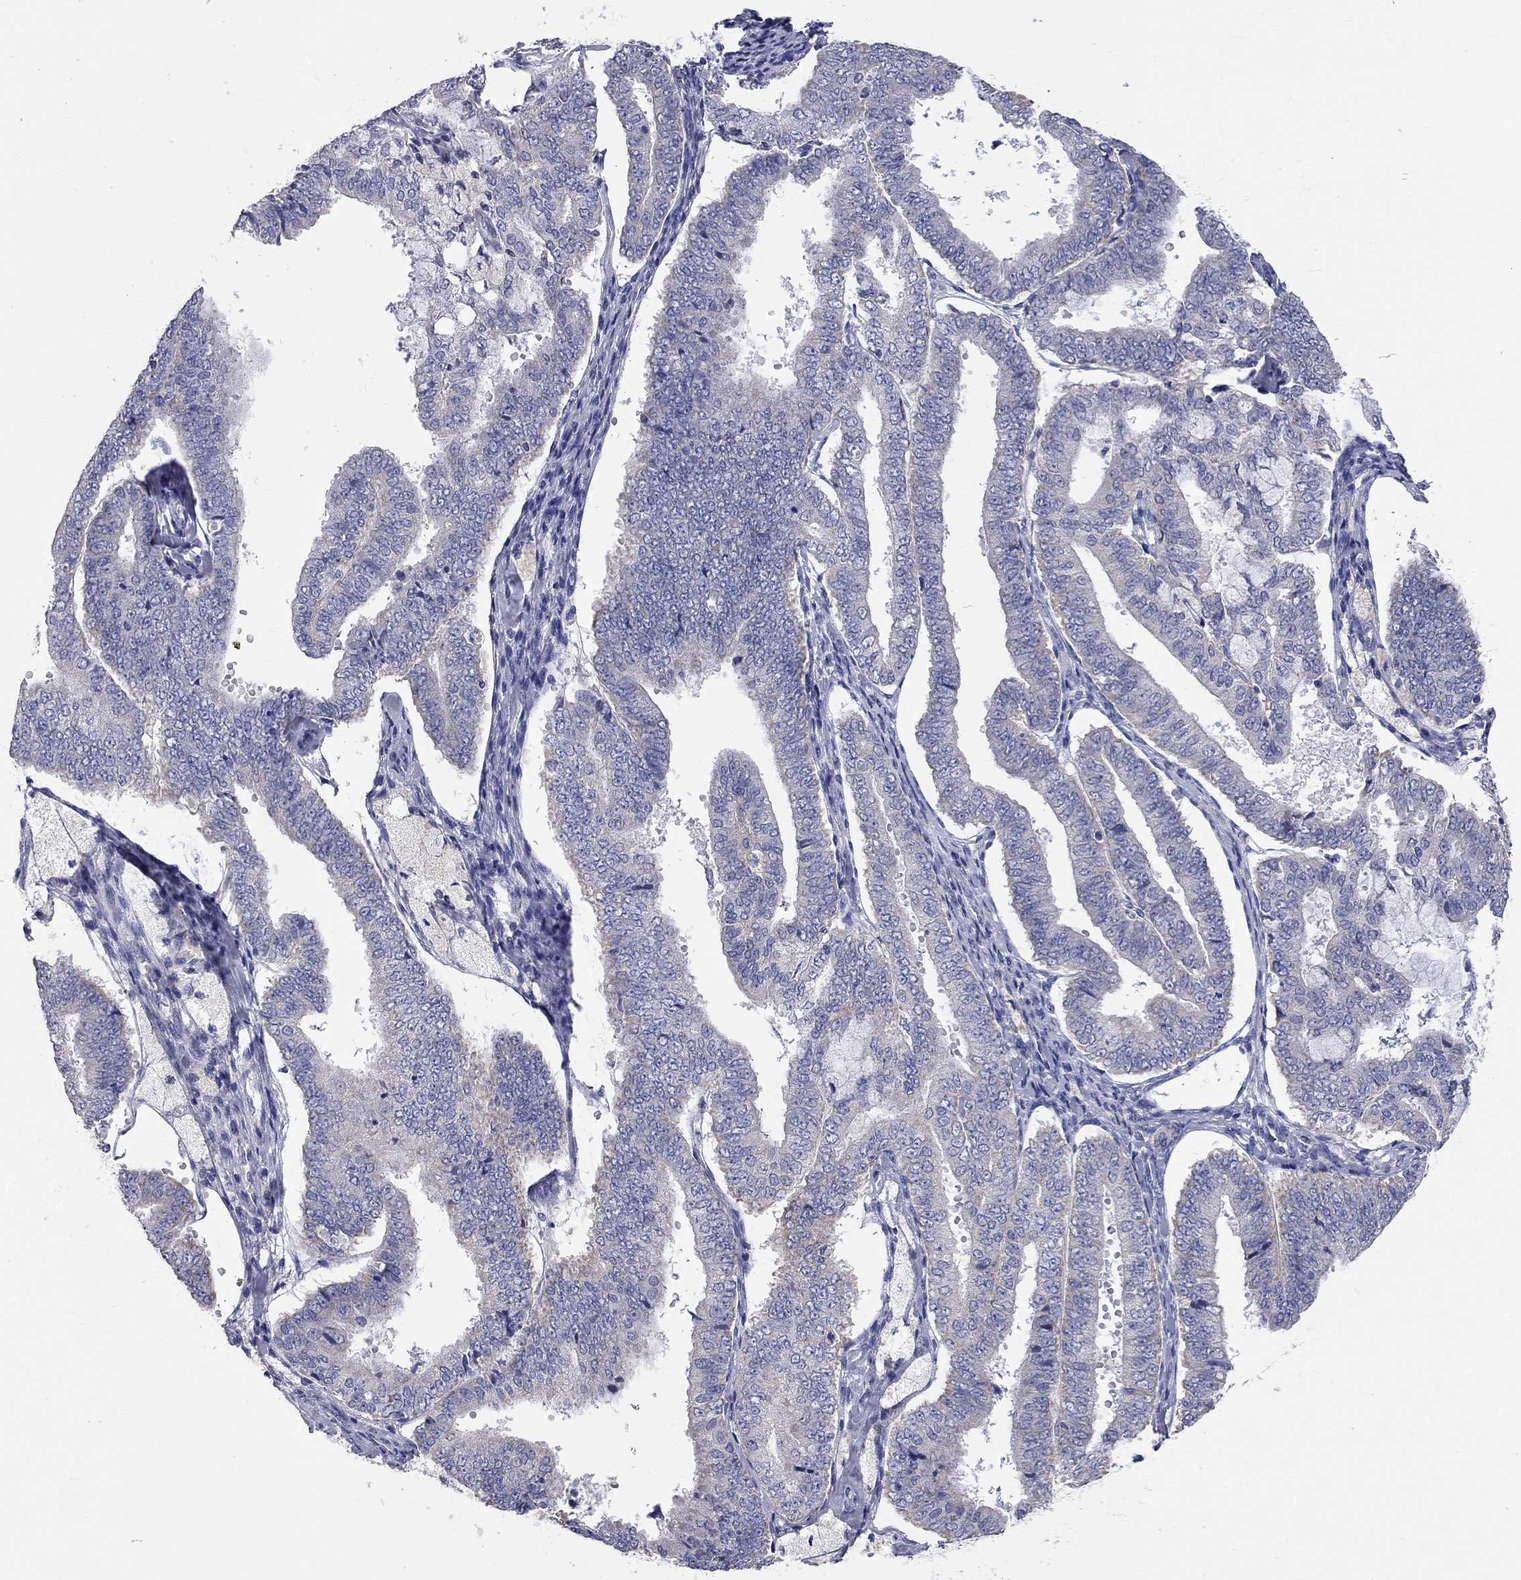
{"staining": {"intensity": "moderate", "quantity": "<25%", "location": "cytoplasmic/membranous"}, "tissue": "endometrial cancer", "cell_type": "Tumor cells", "image_type": "cancer", "snomed": [{"axis": "morphology", "description": "Adenocarcinoma, NOS"}, {"axis": "topography", "description": "Endometrium"}], "caption": "An immunohistochemistry photomicrograph of tumor tissue is shown. Protein staining in brown highlights moderate cytoplasmic/membranous positivity in endometrial cancer within tumor cells. (DAB (3,3'-diaminobenzidine) IHC, brown staining for protein, blue staining for nuclei).", "gene": "CFAP161", "patient": {"sex": "female", "age": 63}}